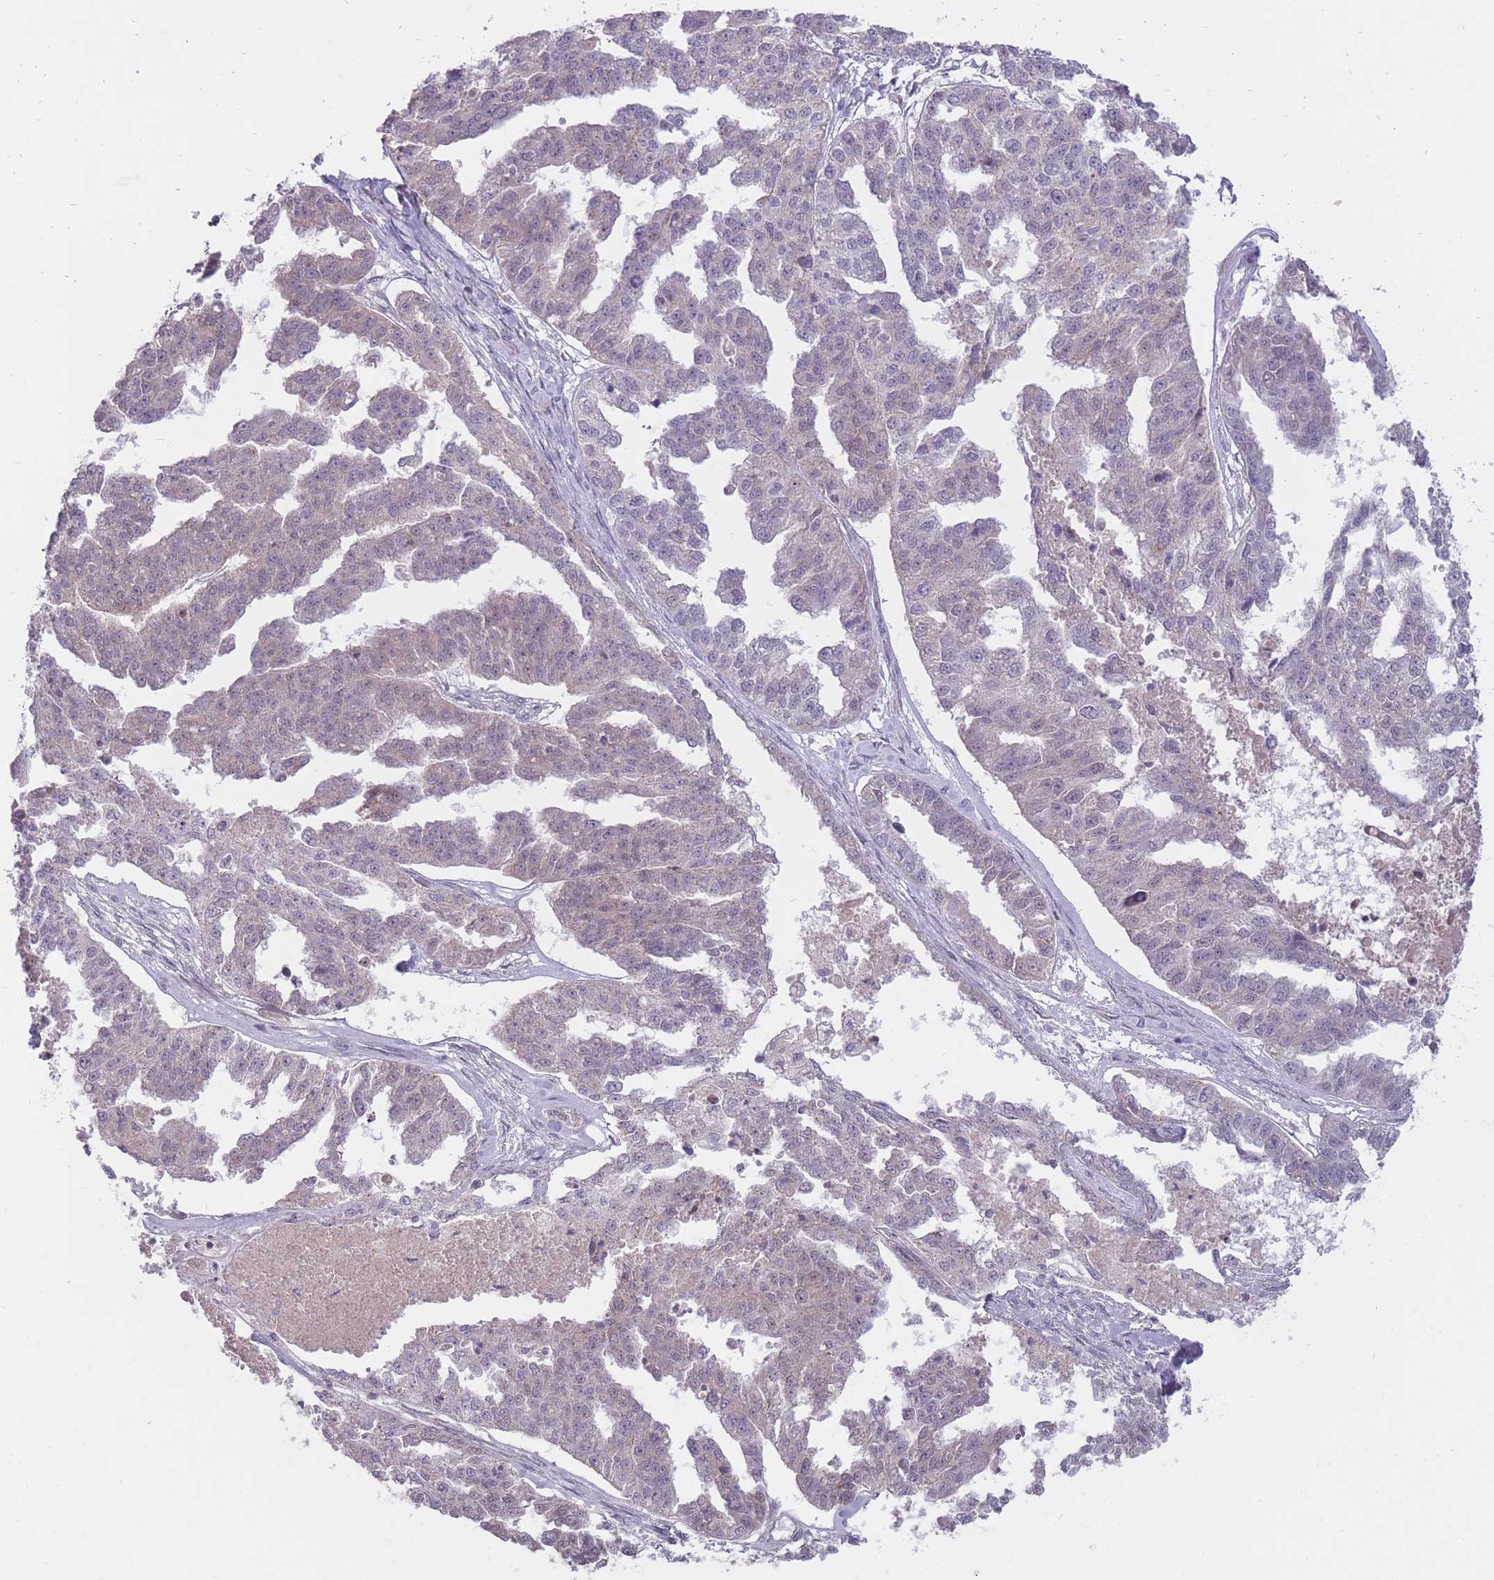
{"staining": {"intensity": "negative", "quantity": "none", "location": "none"}, "tissue": "ovarian cancer", "cell_type": "Tumor cells", "image_type": "cancer", "snomed": [{"axis": "morphology", "description": "Cystadenocarcinoma, serous, NOS"}, {"axis": "topography", "description": "Ovary"}], "caption": "Immunohistochemistry photomicrograph of neoplastic tissue: human serous cystadenocarcinoma (ovarian) stained with DAB exhibits no significant protein staining in tumor cells.", "gene": "LIN7C", "patient": {"sex": "female", "age": 58}}